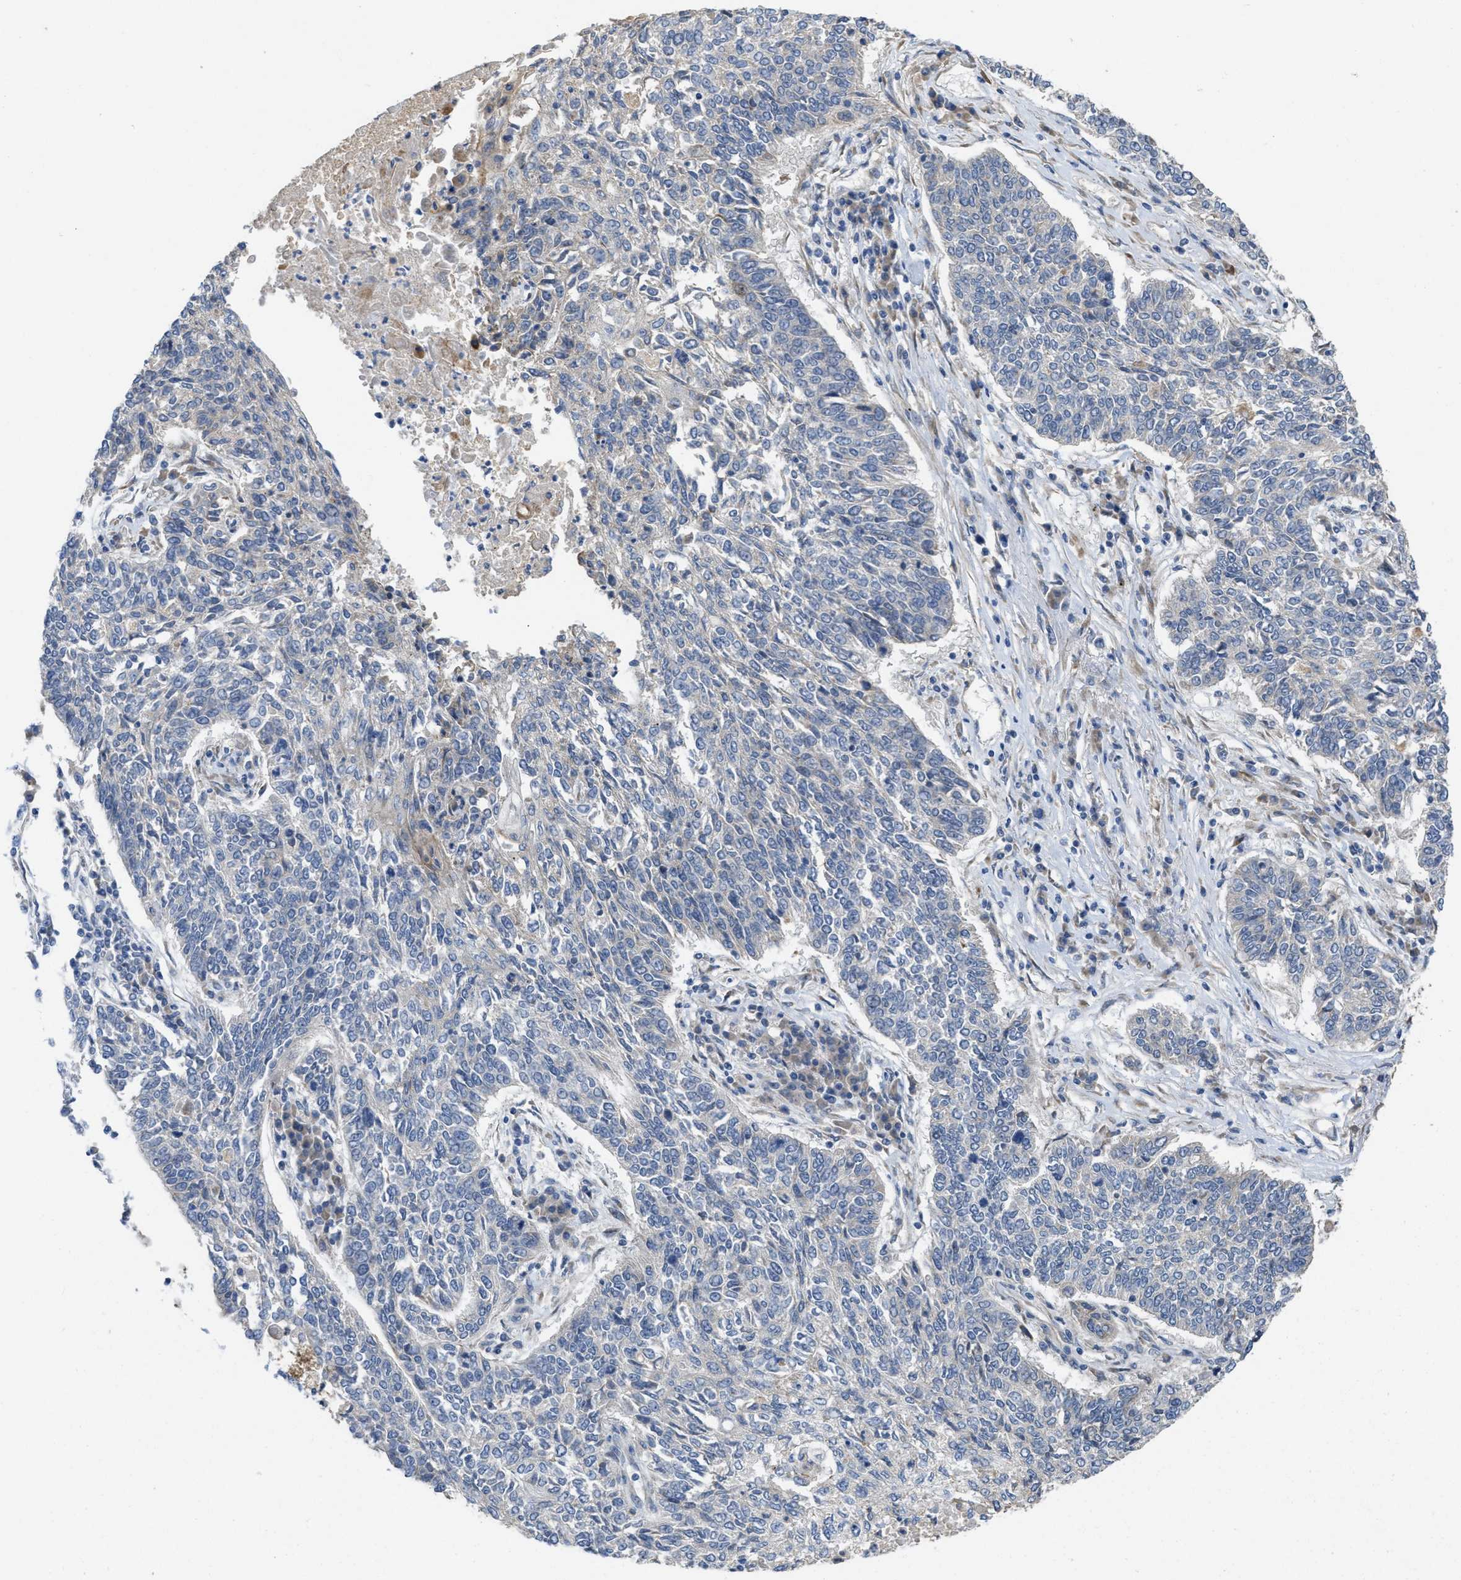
{"staining": {"intensity": "negative", "quantity": "none", "location": "none"}, "tissue": "lung cancer", "cell_type": "Tumor cells", "image_type": "cancer", "snomed": [{"axis": "morphology", "description": "Normal tissue, NOS"}, {"axis": "morphology", "description": "Squamous cell carcinoma, NOS"}, {"axis": "topography", "description": "Cartilage tissue"}, {"axis": "topography", "description": "Bronchus"}, {"axis": "topography", "description": "Lung"}], "caption": "Immunohistochemical staining of human squamous cell carcinoma (lung) reveals no significant positivity in tumor cells.", "gene": "CDPF1", "patient": {"sex": "female", "age": 49}}